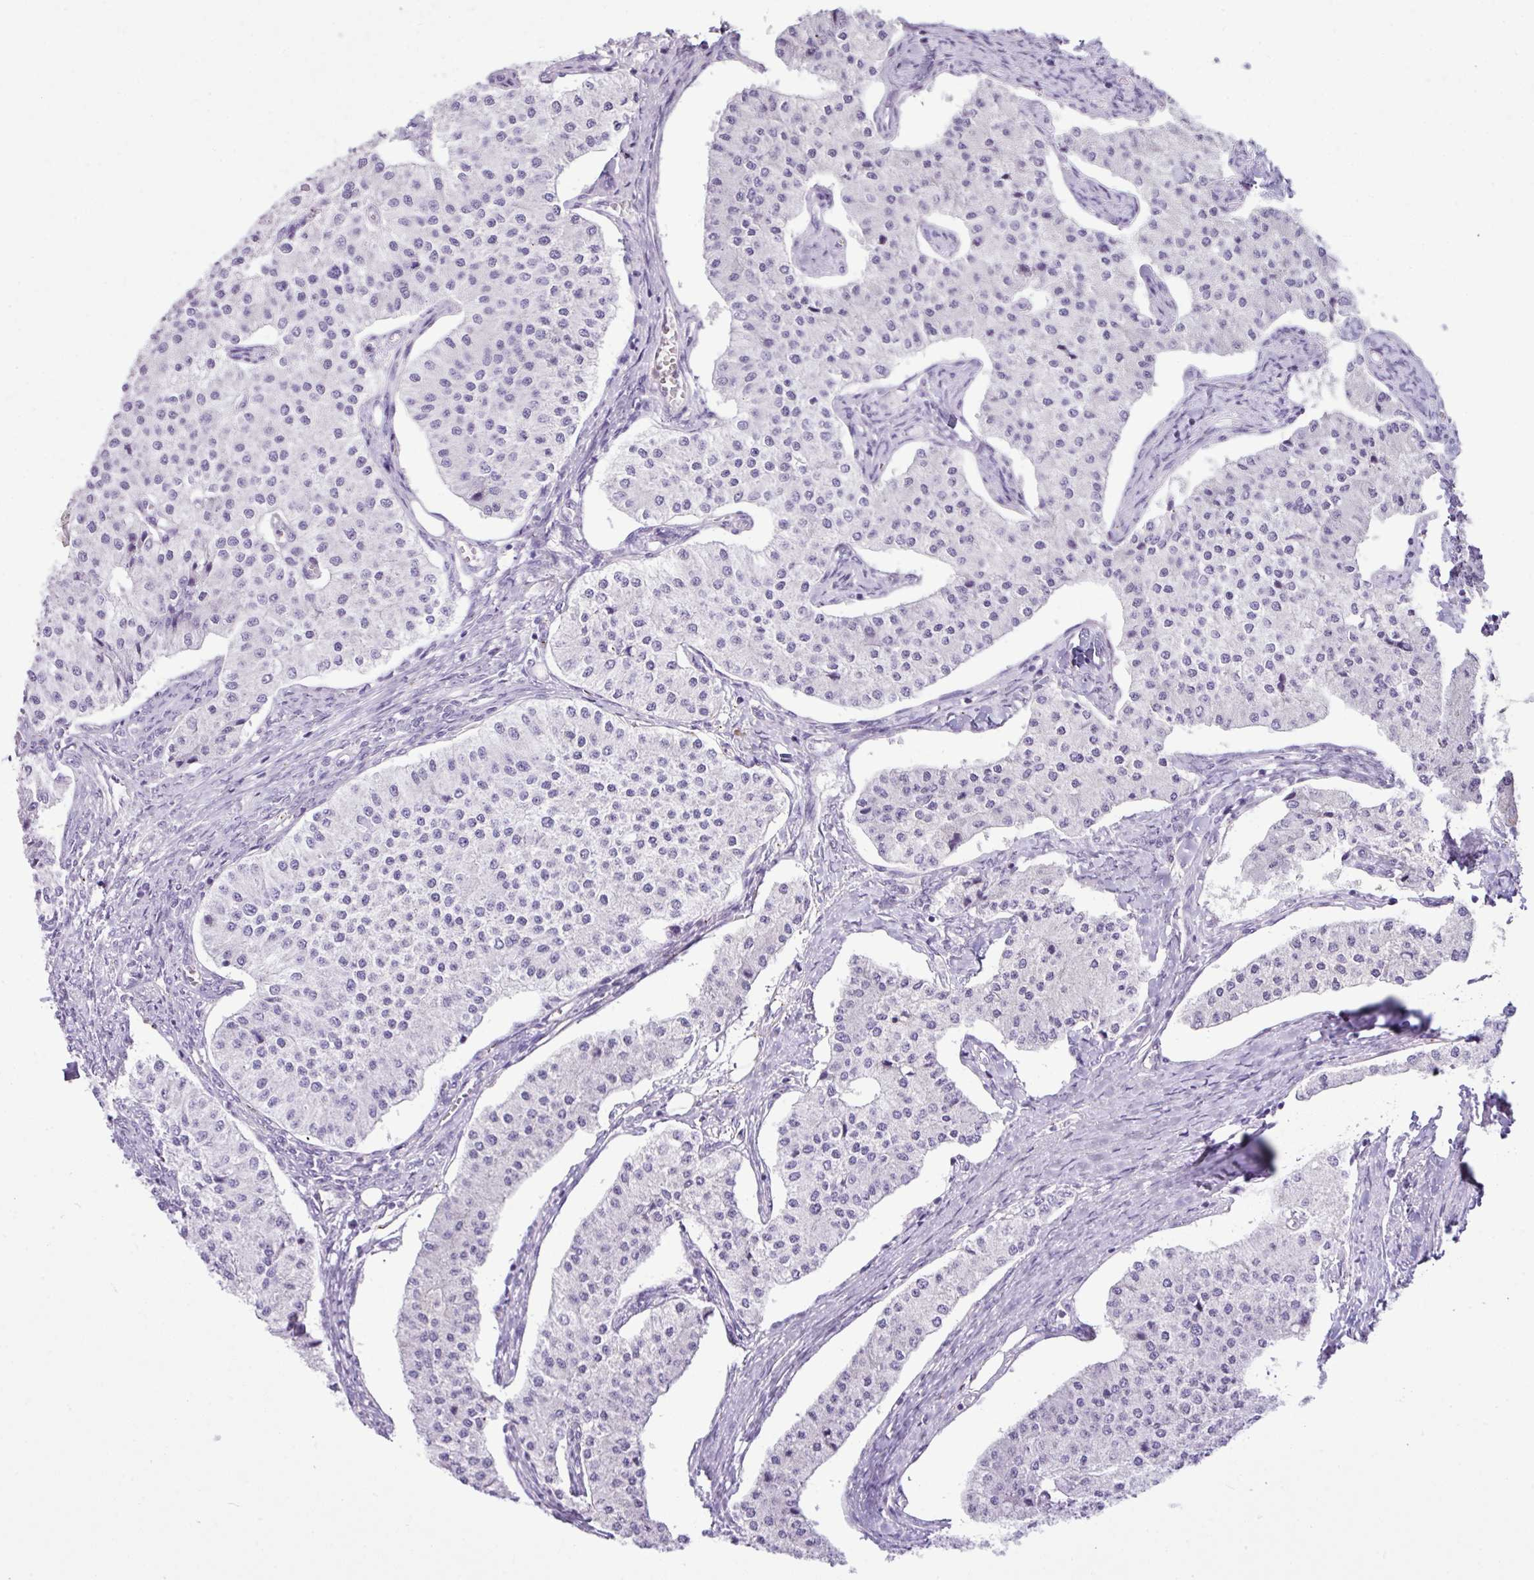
{"staining": {"intensity": "negative", "quantity": "none", "location": "none"}, "tissue": "carcinoid", "cell_type": "Tumor cells", "image_type": "cancer", "snomed": [{"axis": "morphology", "description": "Carcinoid, malignant, NOS"}, {"axis": "topography", "description": "Colon"}], "caption": "The immunohistochemistry image has no significant expression in tumor cells of carcinoid (malignant) tissue.", "gene": "RGS21", "patient": {"sex": "female", "age": 52}}